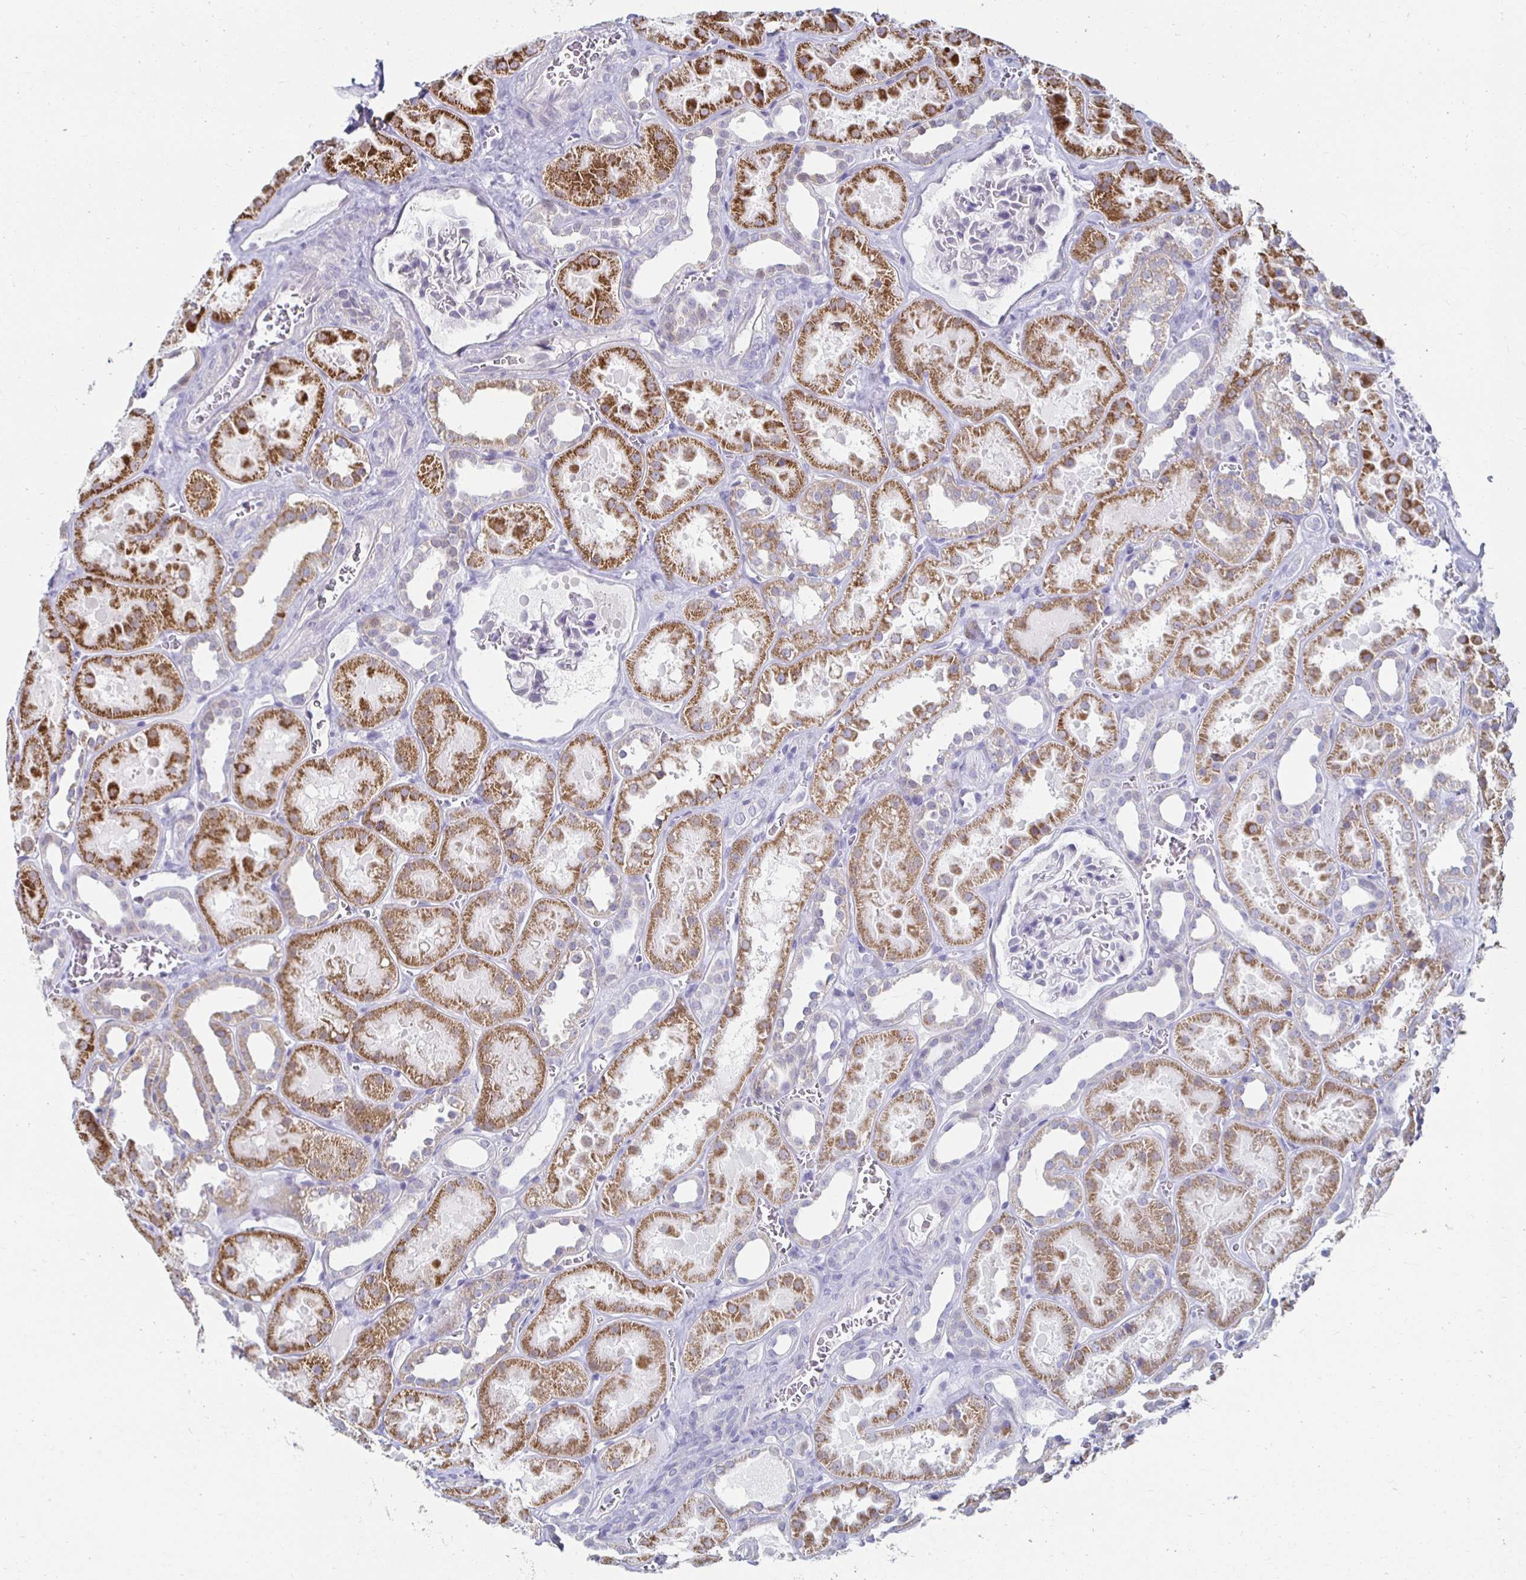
{"staining": {"intensity": "negative", "quantity": "none", "location": "none"}, "tissue": "kidney", "cell_type": "Cells in glomeruli", "image_type": "normal", "snomed": [{"axis": "morphology", "description": "Normal tissue, NOS"}, {"axis": "topography", "description": "Kidney"}], "caption": "High magnification brightfield microscopy of benign kidney stained with DAB (3,3'-diaminobenzidine) (brown) and counterstained with hematoxylin (blue): cells in glomeruli show no significant positivity. (DAB (3,3'-diaminobenzidine) immunohistochemistry (IHC) with hematoxylin counter stain).", "gene": "NOCT", "patient": {"sex": "female", "age": 41}}